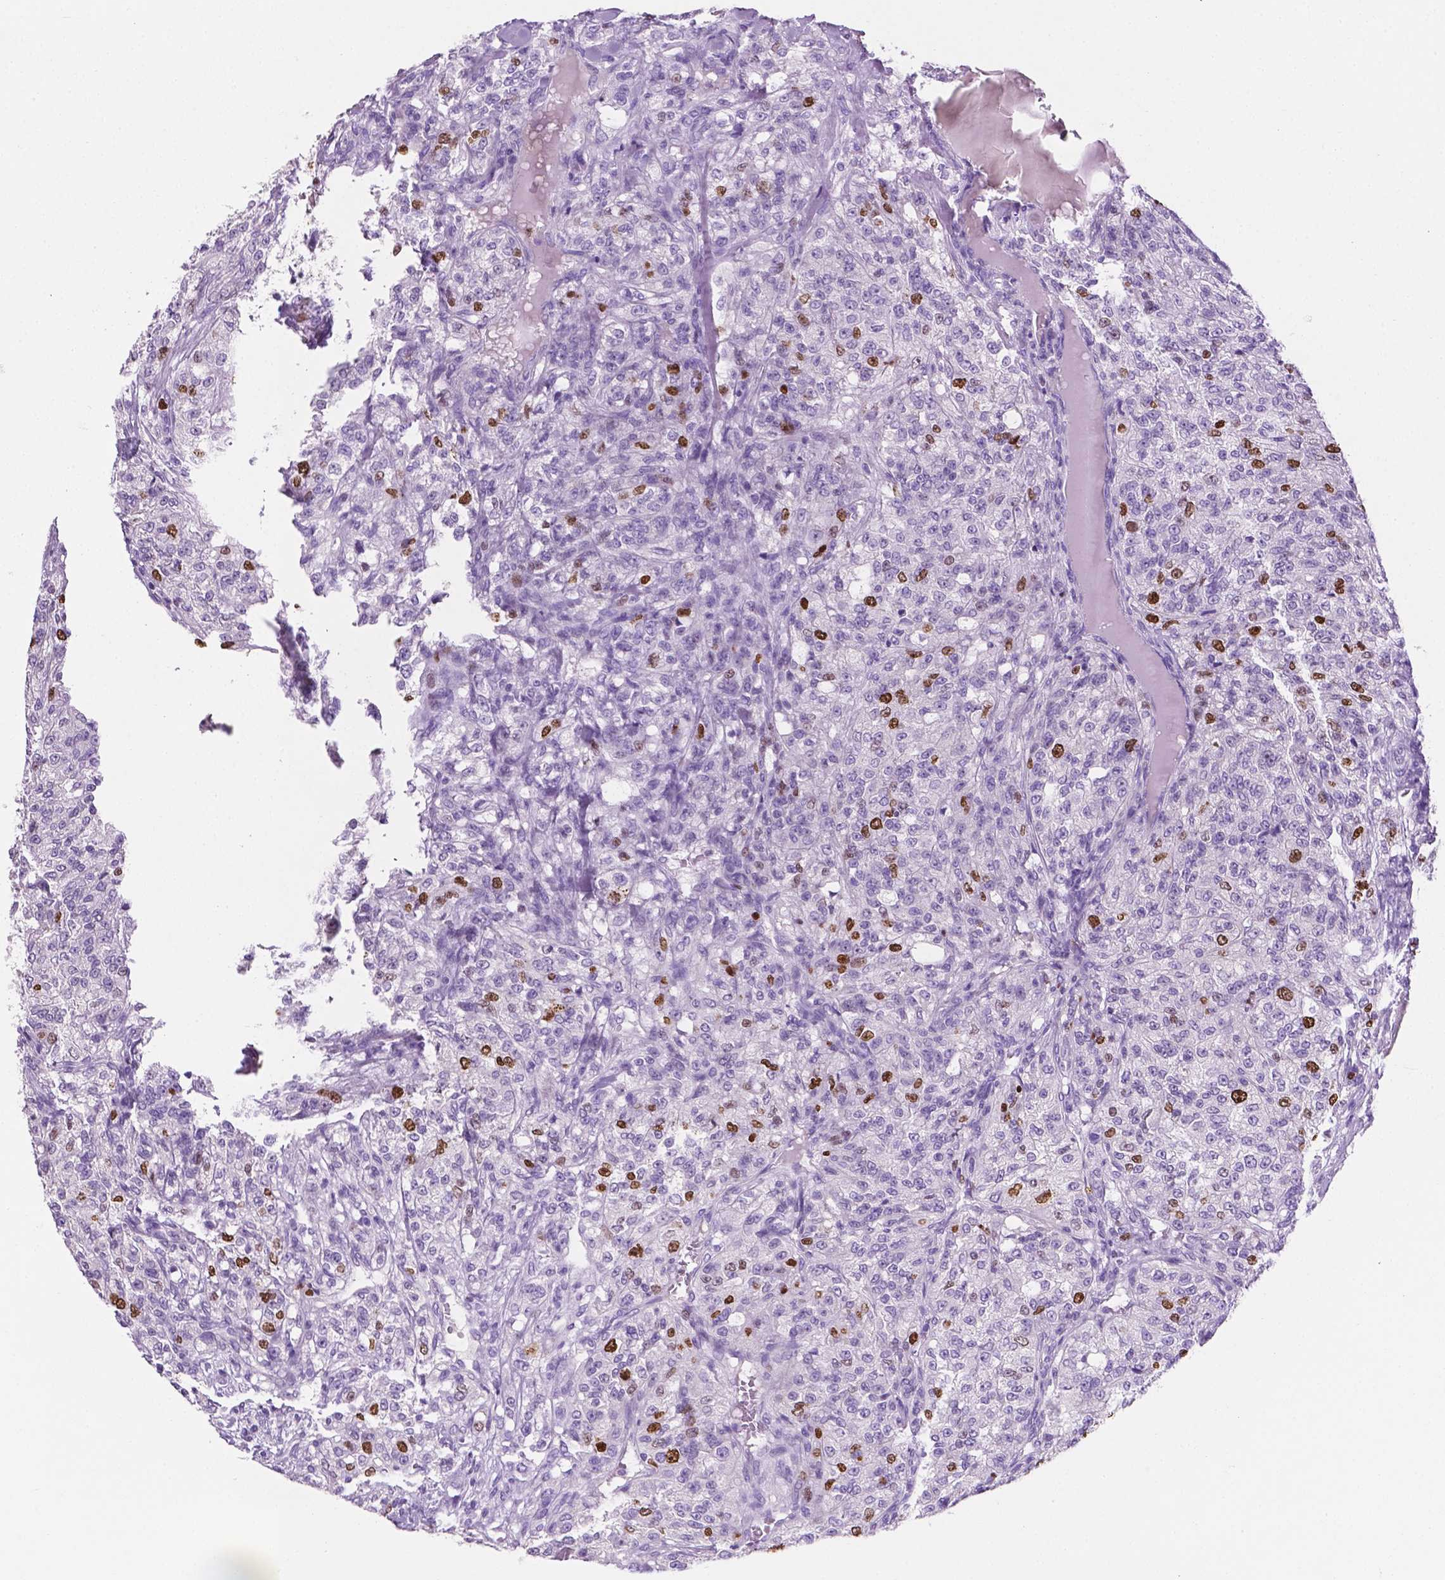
{"staining": {"intensity": "moderate", "quantity": "<25%", "location": "nuclear"}, "tissue": "renal cancer", "cell_type": "Tumor cells", "image_type": "cancer", "snomed": [{"axis": "morphology", "description": "Adenocarcinoma, NOS"}, {"axis": "topography", "description": "Kidney"}], "caption": "Moderate nuclear positivity is seen in about <25% of tumor cells in adenocarcinoma (renal).", "gene": "SIAH2", "patient": {"sex": "female", "age": 63}}